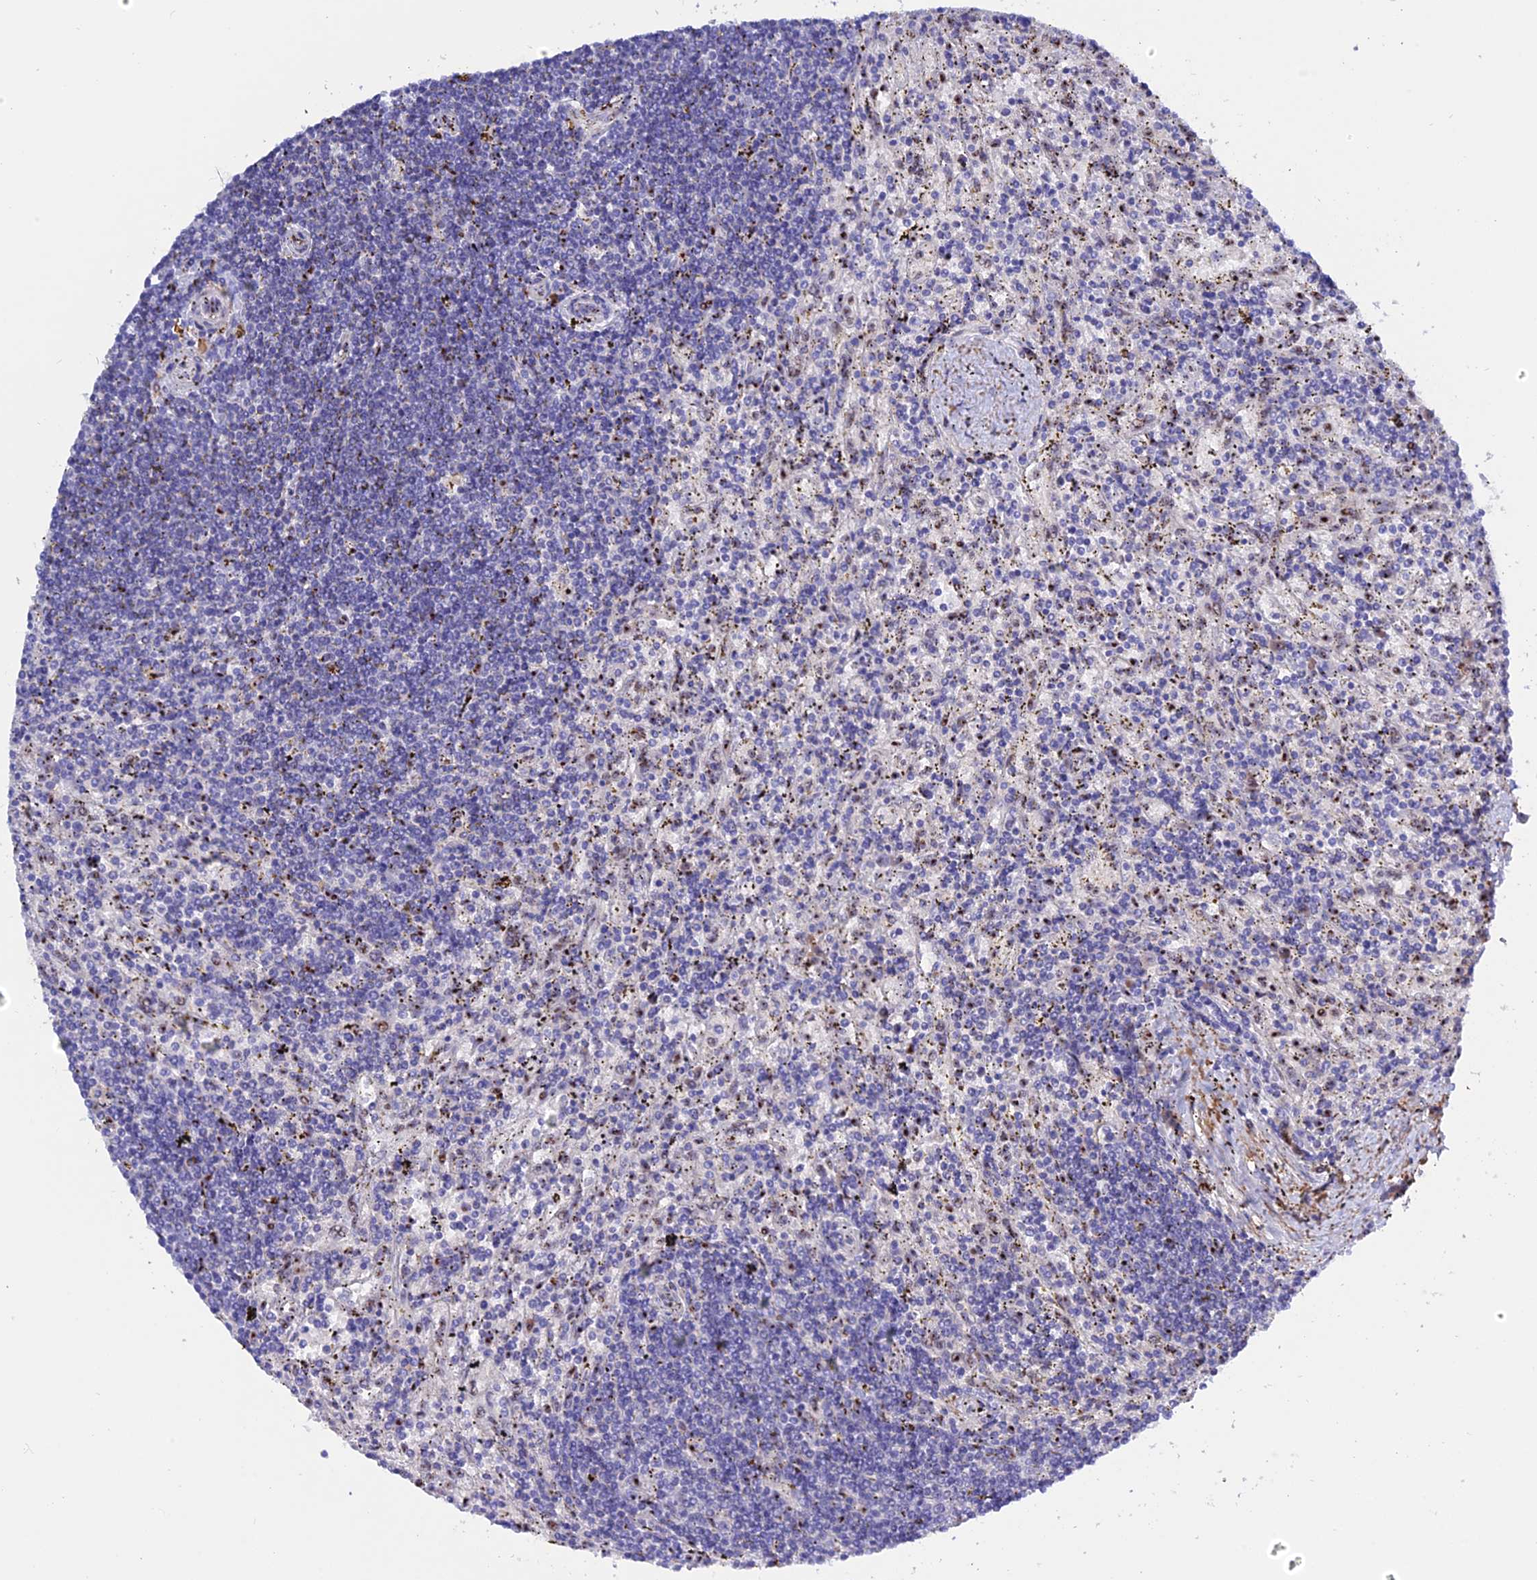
{"staining": {"intensity": "negative", "quantity": "none", "location": "none"}, "tissue": "lymphoma", "cell_type": "Tumor cells", "image_type": "cancer", "snomed": [{"axis": "morphology", "description": "Malignant lymphoma, non-Hodgkin's type, Low grade"}, {"axis": "topography", "description": "Spleen"}], "caption": "Tumor cells show no significant positivity in lymphoma.", "gene": "GK5", "patient": {"sex": "male", "age": 76}}